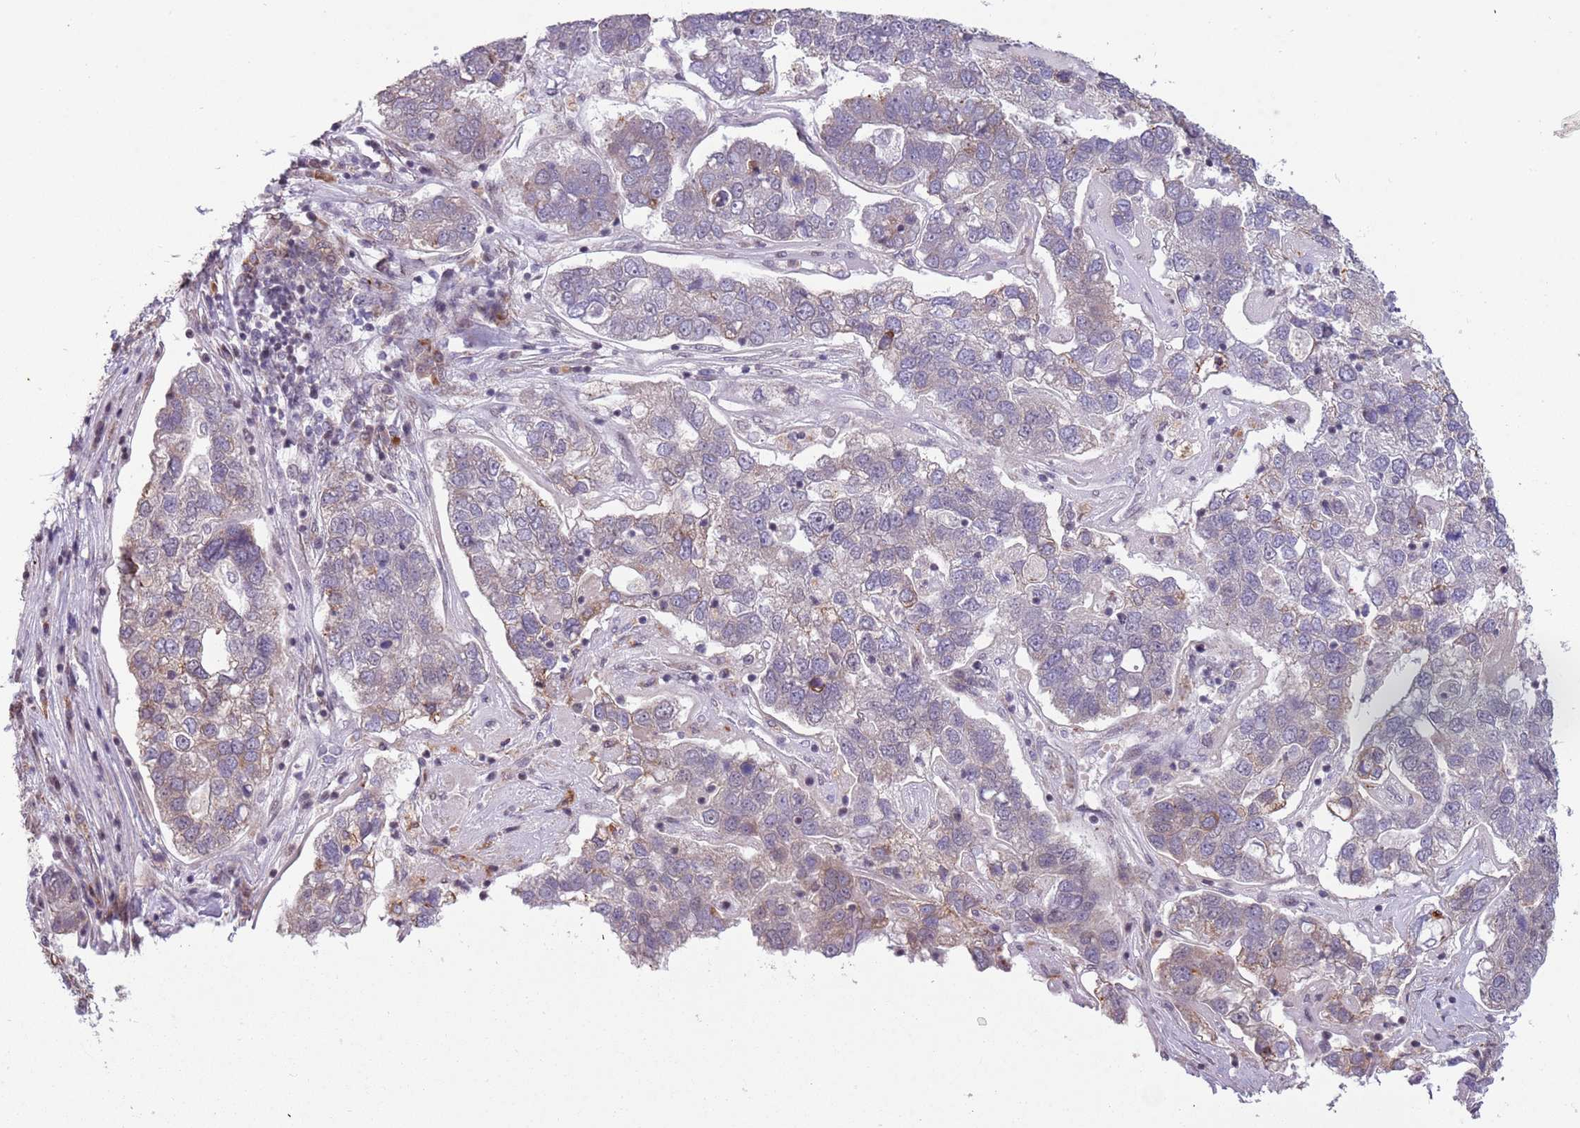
{"staining": {"intensity": "negative", "quantity": "none", "location": "none"}, "tissue": "pancreatic cancer", "cell_type": "Tumor cells", "image_type": "cancer", "snomed": [{"axis": "morphology", "description": "Adenocarcinoma, NOS"}, {"axis": "topography", "description": "Pancreas"}], "caption": "DAB (3,3'-diaminobenzidine) immunohistochemical staining of adenocarcinoma (pancreatic) reveals no significant expression in tumor cells. (Brightfield microscopy of DAB (3,3'-diaminobenzidine) IHC at high magnification).", "gene": "BARD1", "patient": {"sex": "female", "age": 61}}